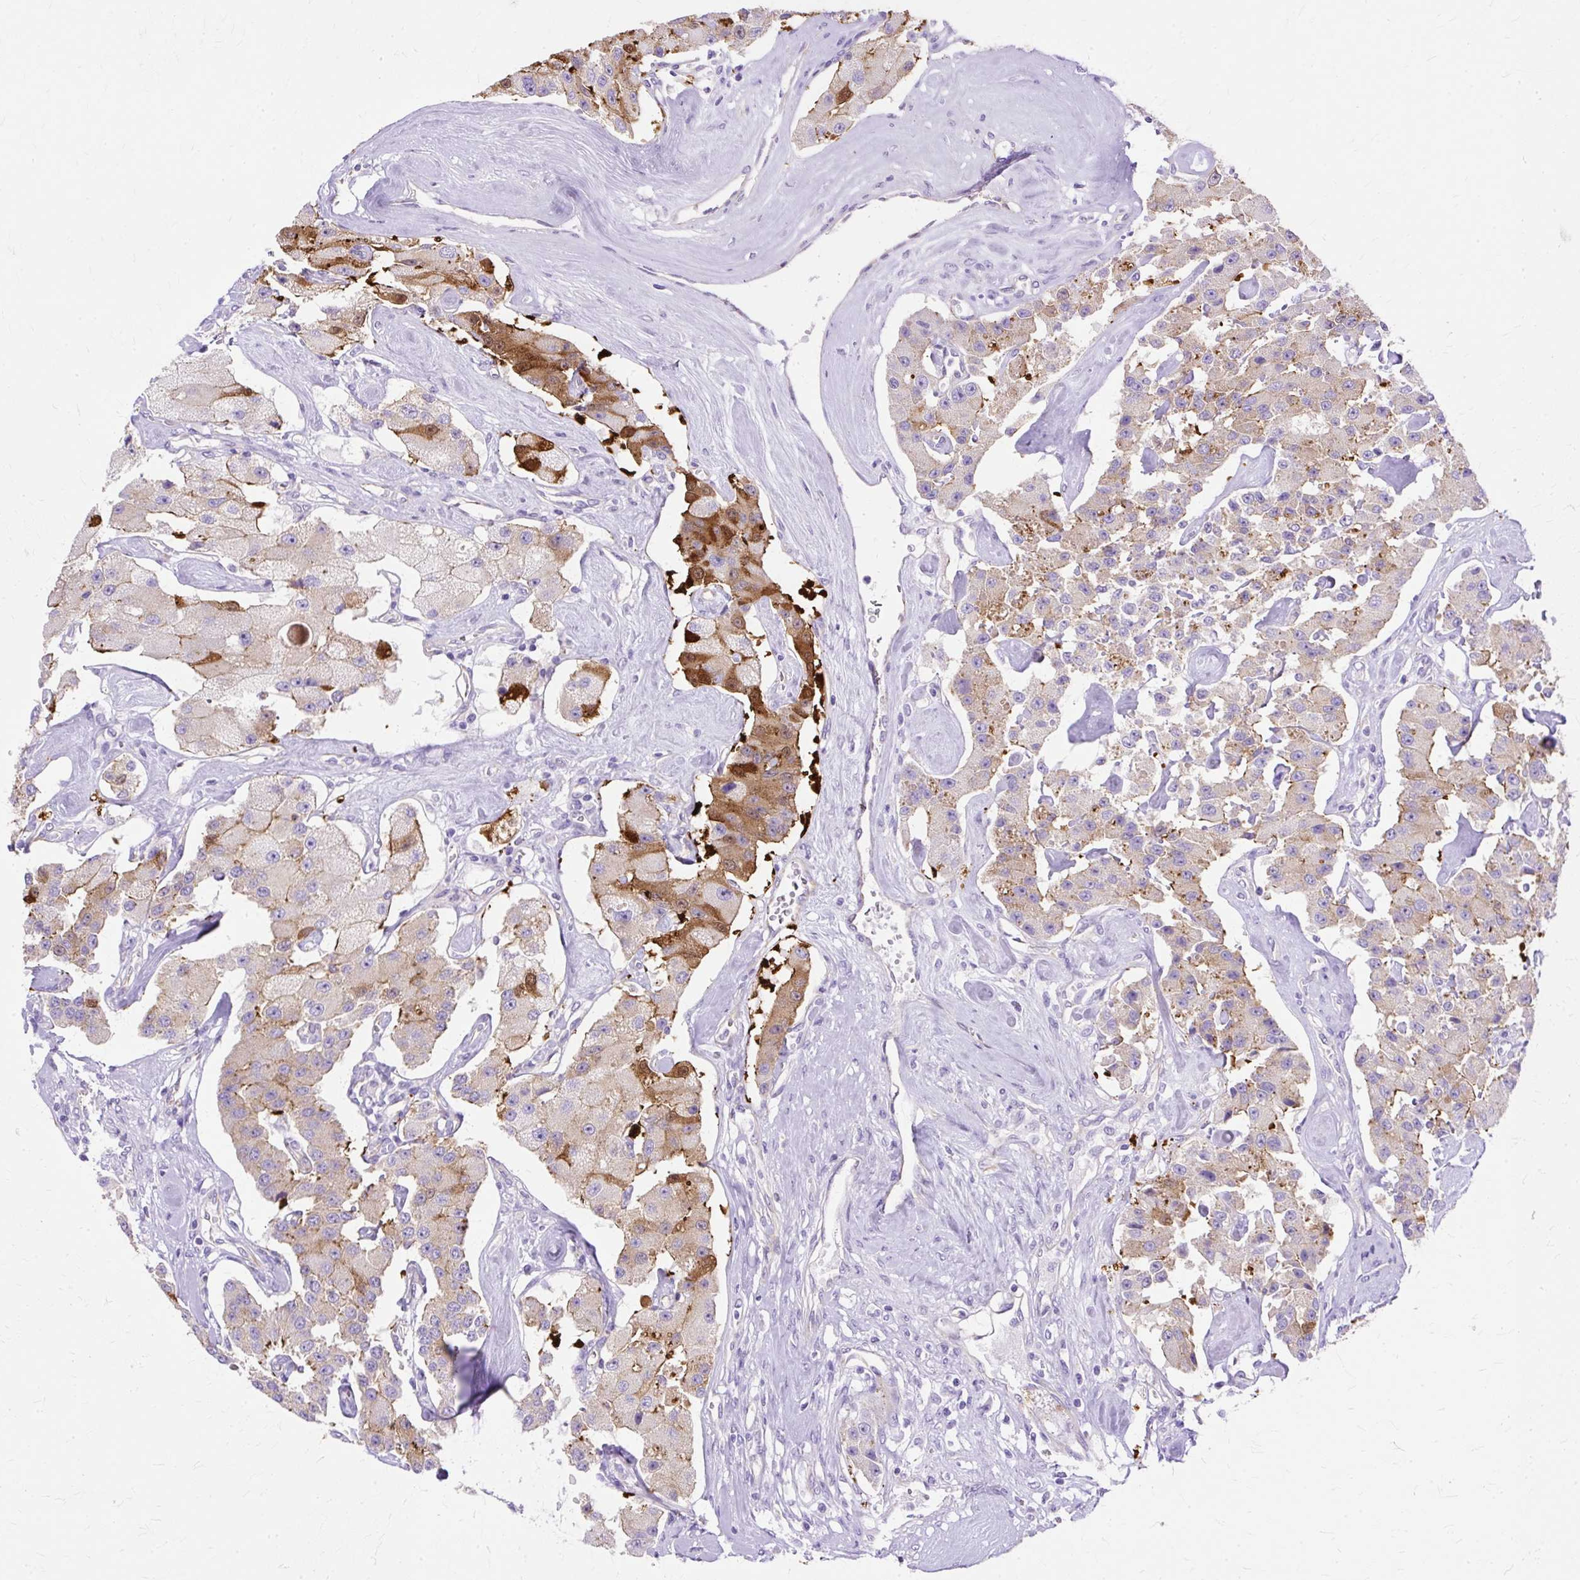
{"staining": {"intensity": "moderate", "quantity": "<25%", "location": "cytoplasmic/membranous,nuclear"}, "tissue": "carcinoid", "cell_type": "Tumor cells", "image_type": "cancer", "snomed": [{"axis": "morphology", "description": "Carcinoid, malignant, NOS"}, {"axis": "topography", "description": "Pancreas"}], "caption": "Moderate cytoplasmic/membranous and nuclear positivity for a protein is identified in approximately <25% of tumor cells of carcinoid (malignant) using immunohistochemistry (IHC).", "gene": "MYO6", "patient": {"sex": "male", "age": 41}}